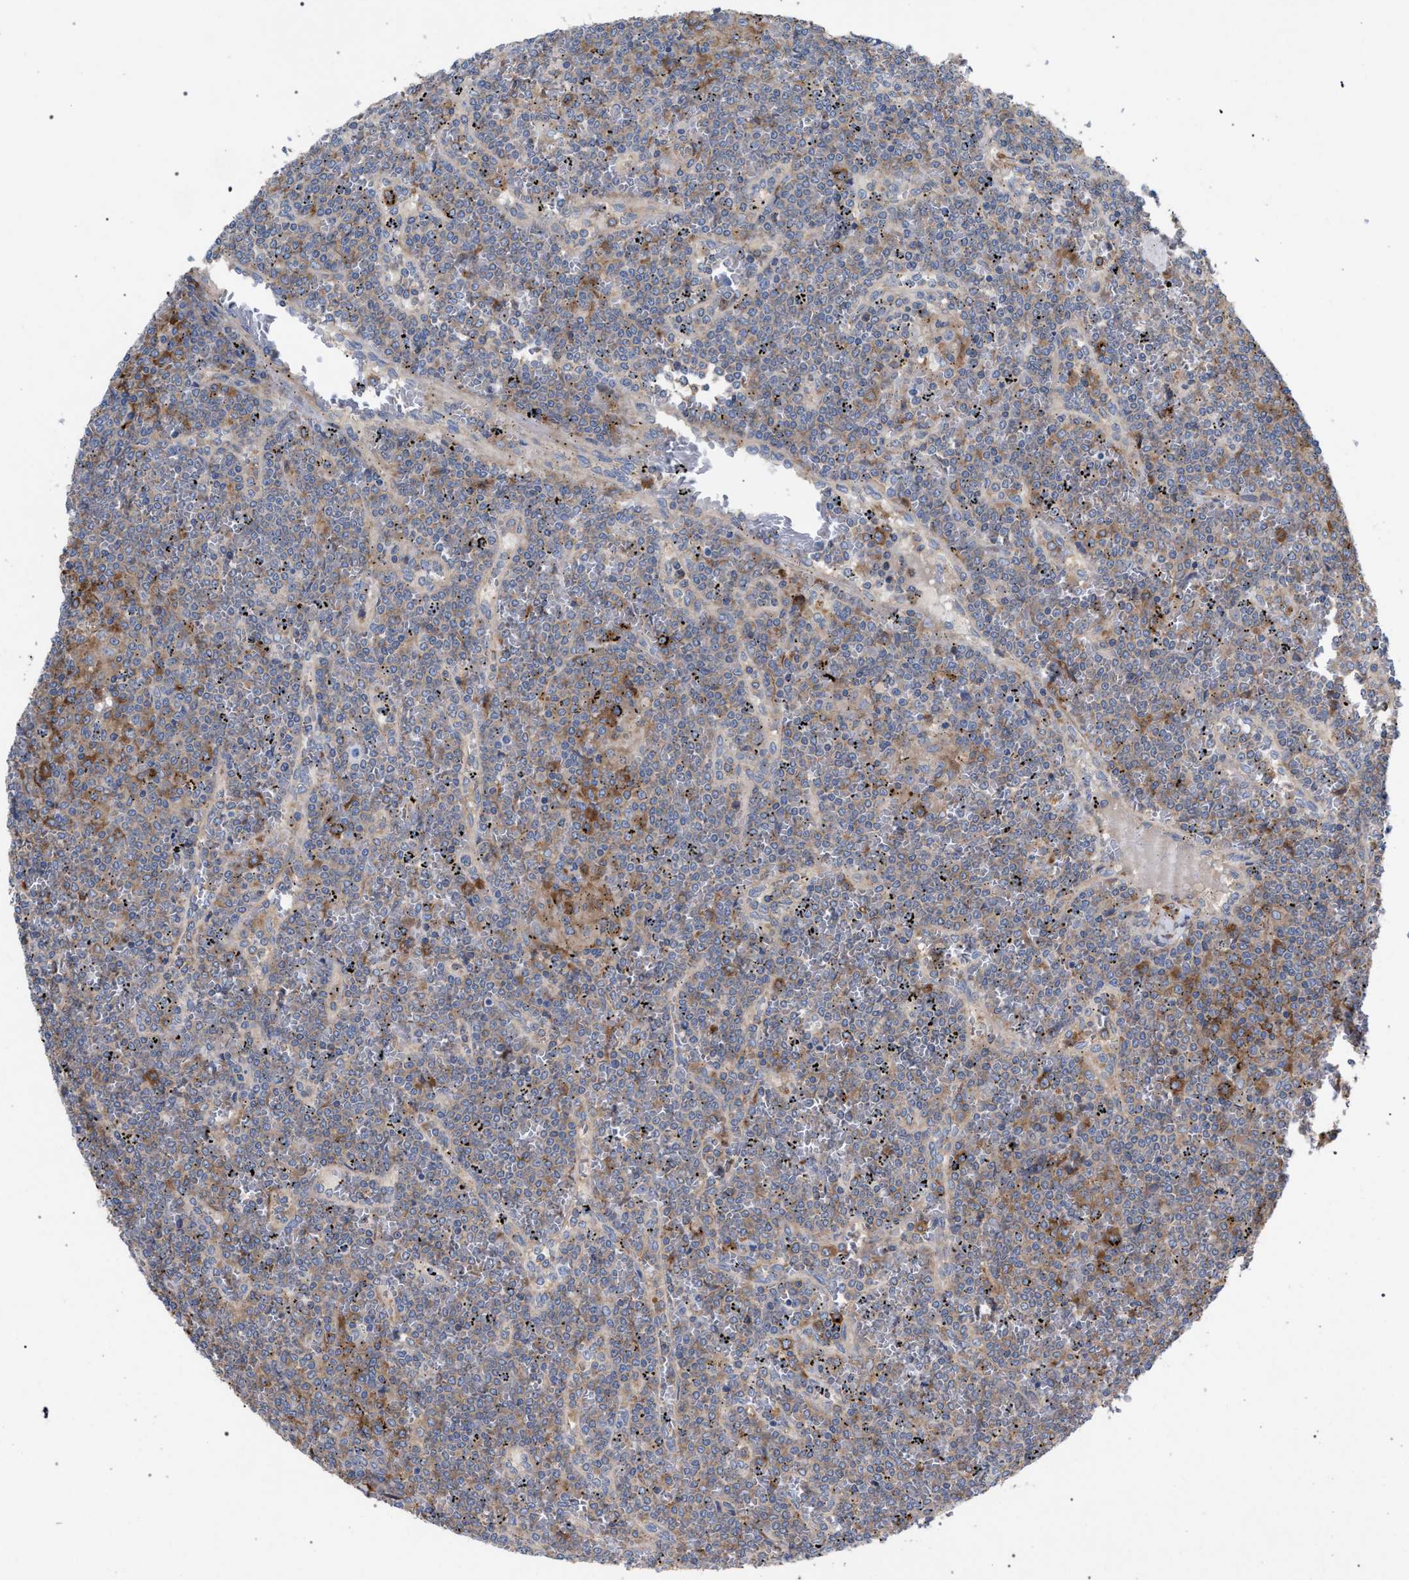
{"staining": {"intensity": "strong", "quantity": "25%-75%", "location": "cytoplasmic/membranous"}, "tissue": "lymphoma", "cell_type": "Tumor cells", "image_type": "cancer", "snomed": [{"axis": "morphology", "description": "Malignant lymphoma, non-Hodgkin's type, Low grade"}, {"axis": "topography", "description": "Spleen"}], "caption": "Lymphoma was stained to show a protein in brown. There is high levels of strong cytoplasmic/membranous staining in about 25%-75% of tumor cells. The staining was performed using DAB, with brown indicating positive protein expression. Nuclei are stained blue with hematoxylin.", "gene": "CDR2L", "patient": {"sex": "female", "age": 19}}